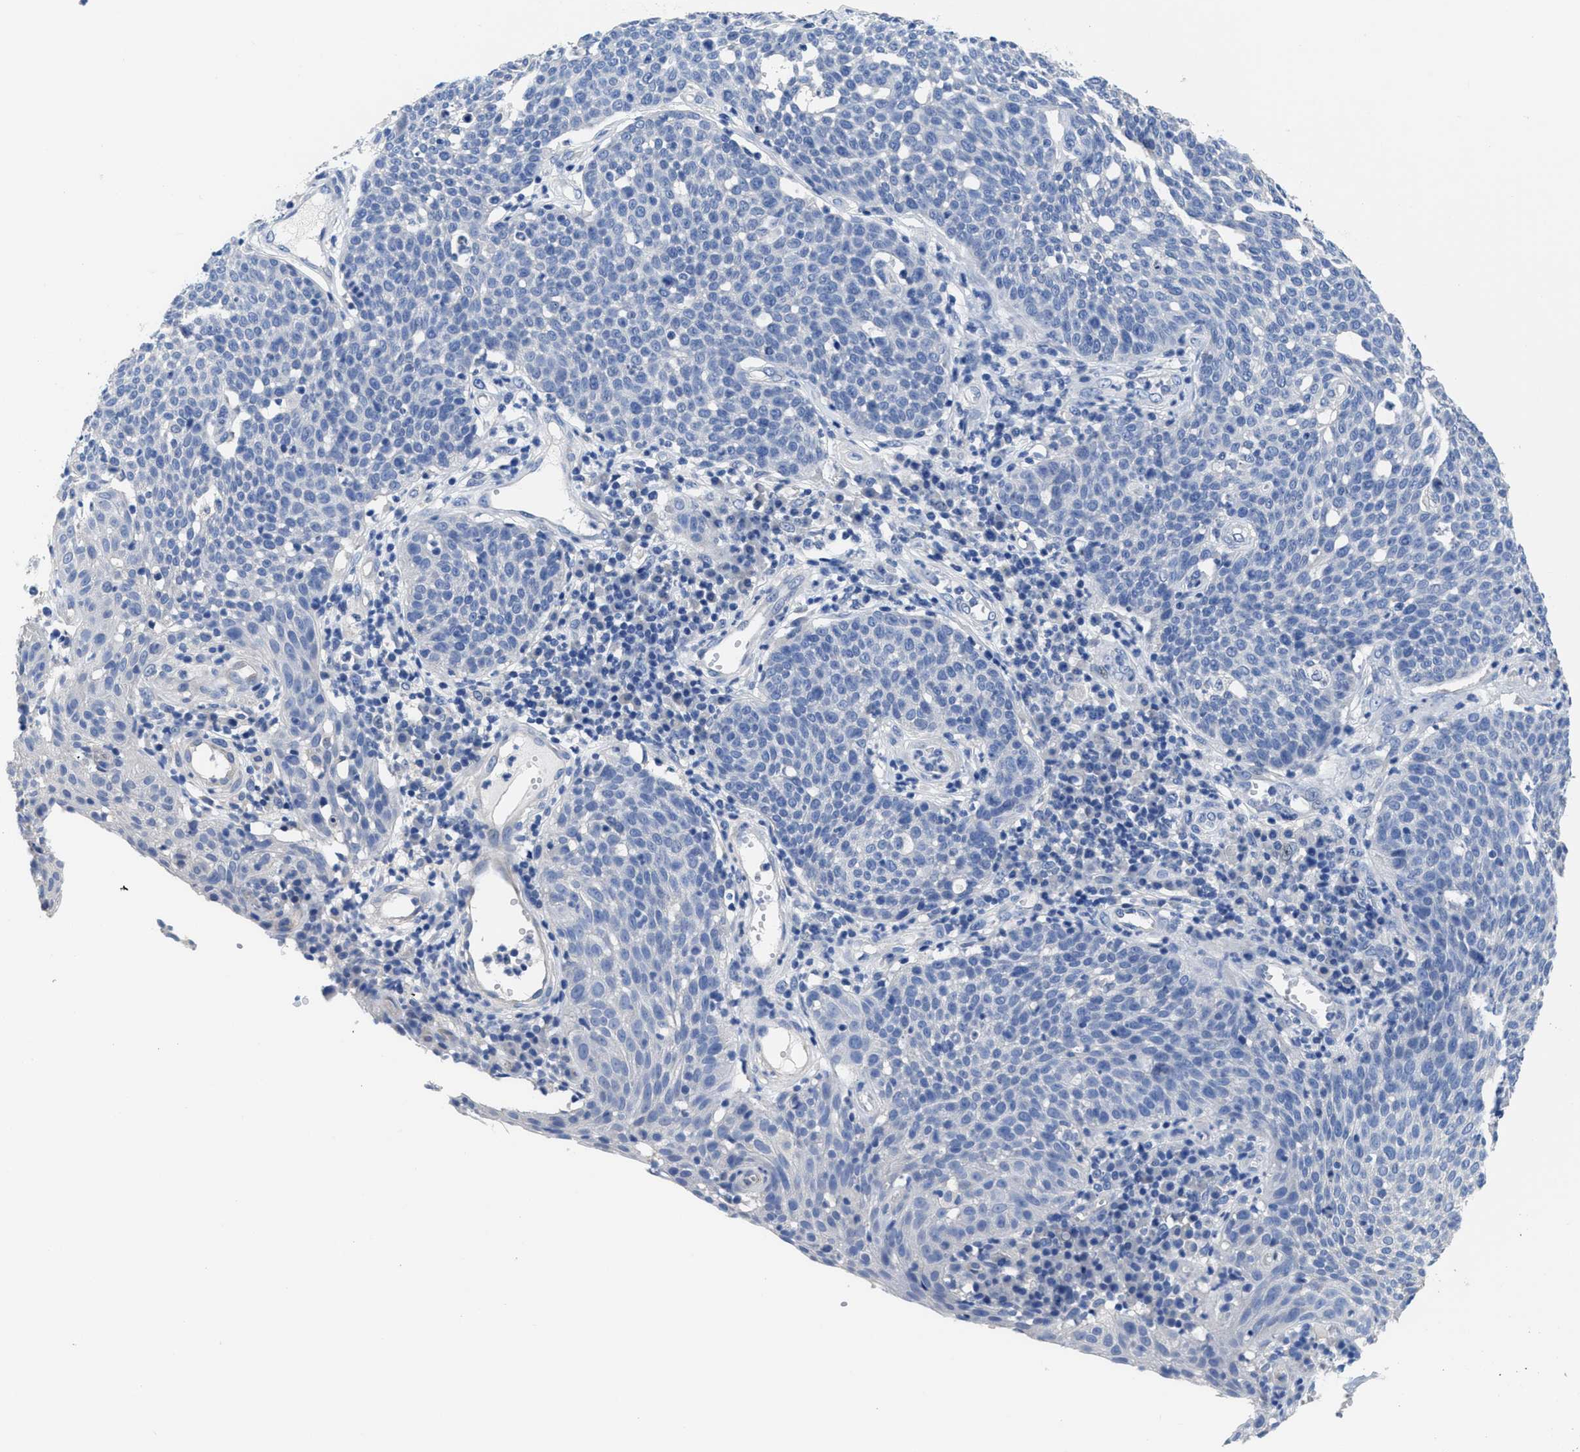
{"staining": {"intensity": "negative", "quantity": "none", "location": "none"}, "tissue": "cervical cancer", "cell_type": "Tumor cells", "image_type": "cancer", "snomed": [{"axis": "morphology", "description": "Squamous cell carcinoma, NOS"}, {"axis": "topography", "description": "Cervix"}], "caption": "This is a image of immunohistochemistry staining of cervical squamous cell carcinoma, which shows no positivity in tumor cells.", "gene": "CA9", "patient": {"sex": "female", "age": 34}}